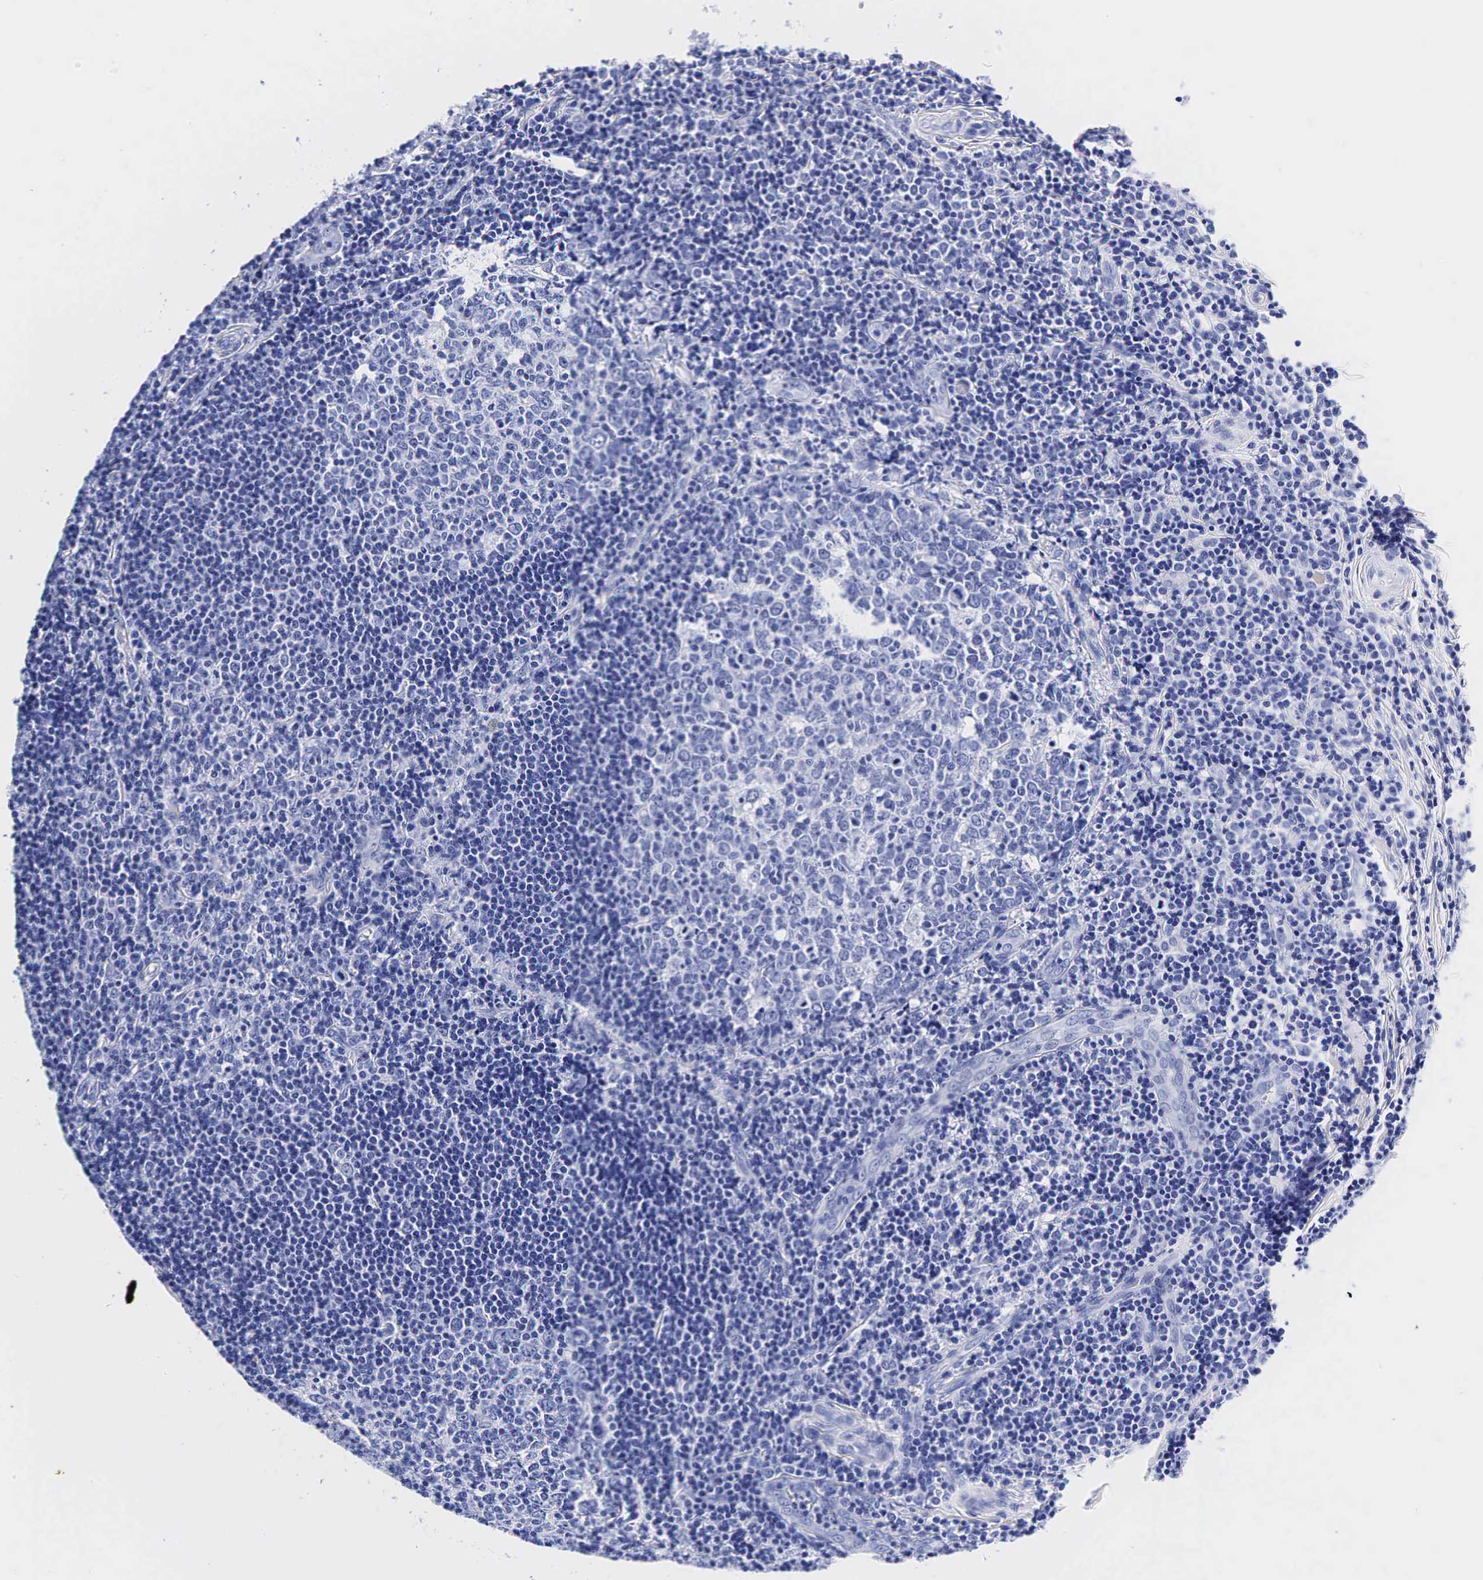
{"staining": {"intensity": "negative", "quantity": "none", "location": "none"}, "tissue": "tonsil", "cell_type": "Germinal center cells", "image_type": "normal", "snomed": [{"axis": "morphology", "description": "Normal tissue, NOS"}, {"axis": "topography", "description": "Tonsil"}], "caption": "IHC of normal tonsil displays no staining in germinal center cells. (Stains: DAB (3,3'-diaminobenzidine) immunohistochemistry (IHC) with hematoxylin counter stain, Microscopy: brightfield microscopy at high magnification).", "gene": "TG", "patient": {"sex": "female", "age": 41}}